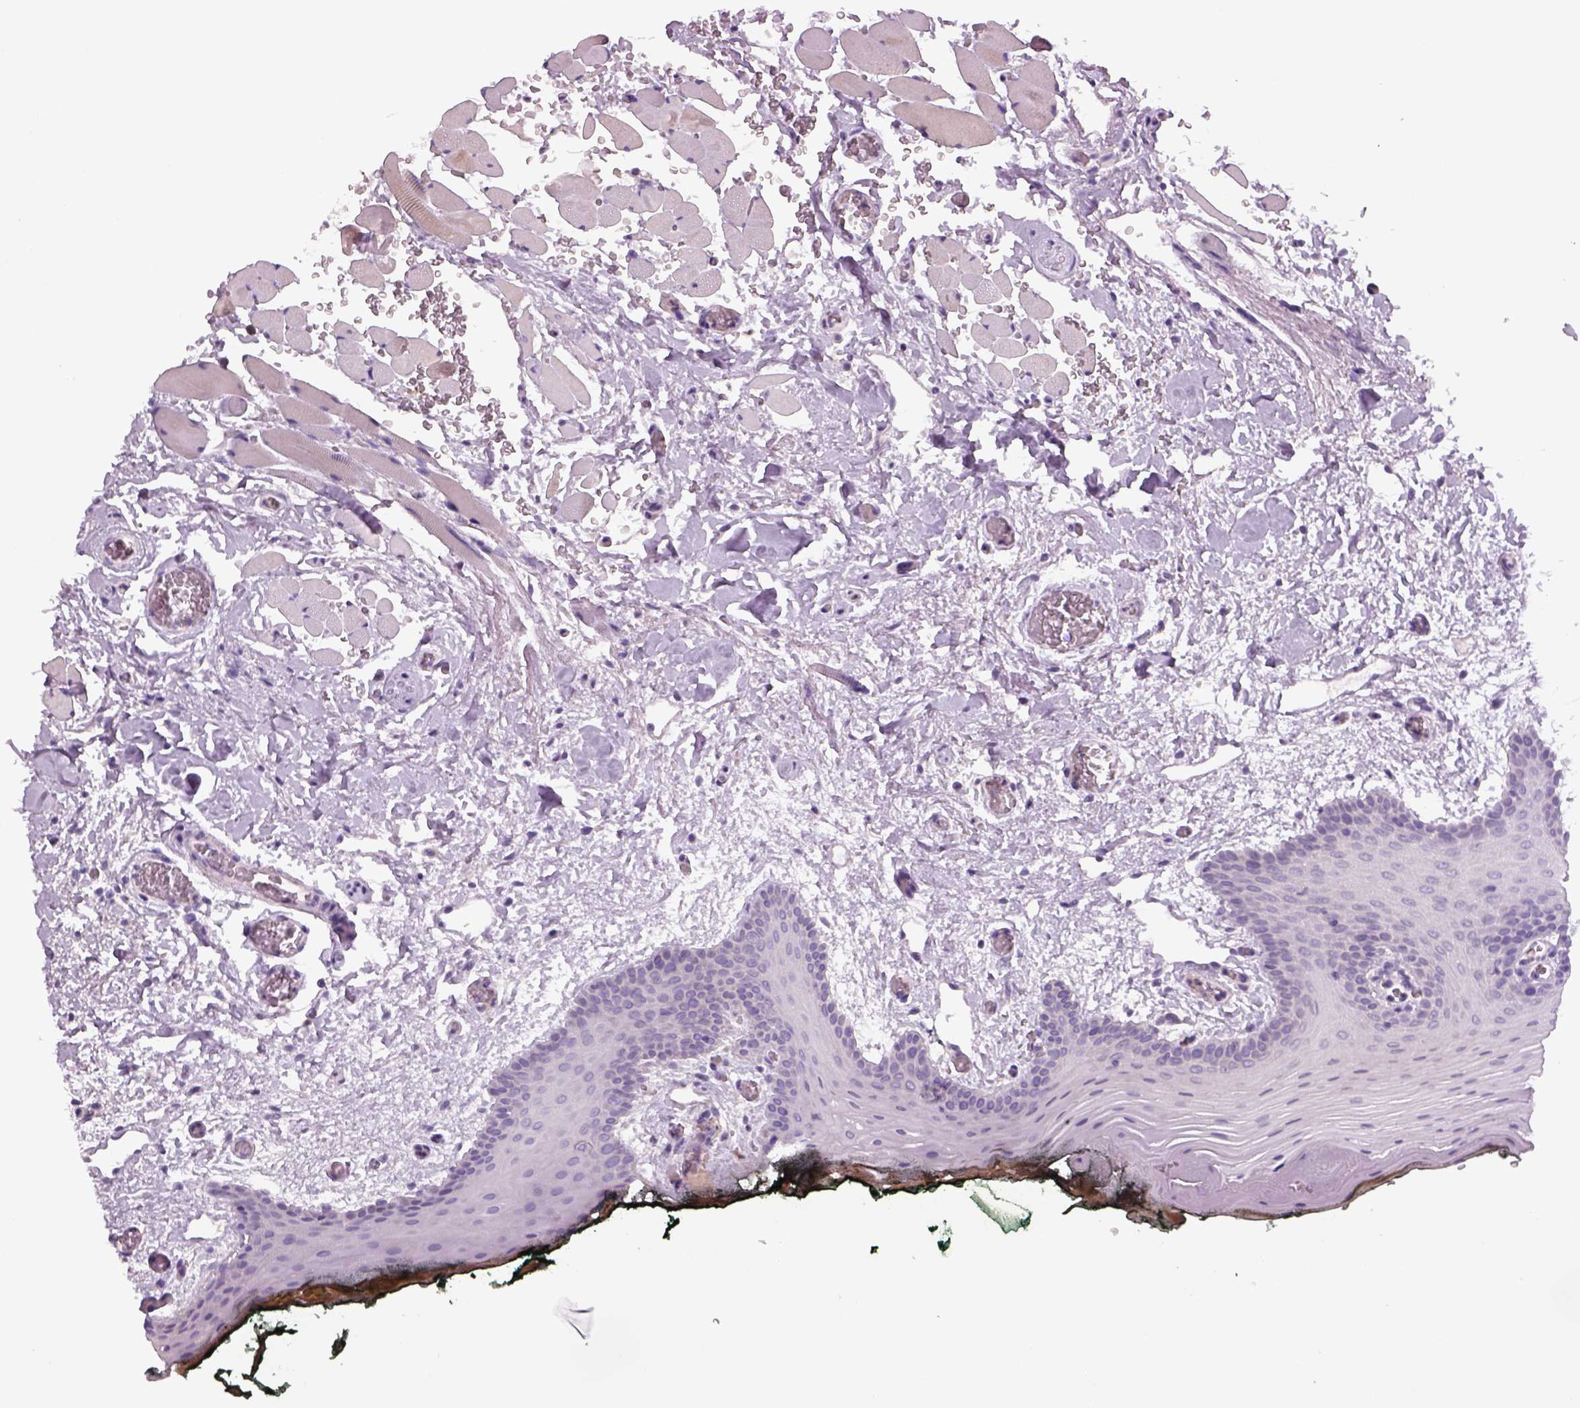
{"staining": {"intensity": "negative", "quantity": "none", "location": "none"}, "tissue": "oral mucosa", "cell_type": "Squamous epithelial cells", "image_type": "normal", "snomed": [{"axis": "morphology", "description": "Normal tissue, NOS"}, {"axis": "topography", "description": "Oral tissue"}, {"axis": "topography", "description": "Head-Neck"}], "caption": "This is a photomicrograph of immunohistochemistry (IHC) staining of benign oral mucosa, which shows no expression in squamous epithelial cells.", "gene": "MDH1B", "patient": {"sex": "male", "age": 65}}